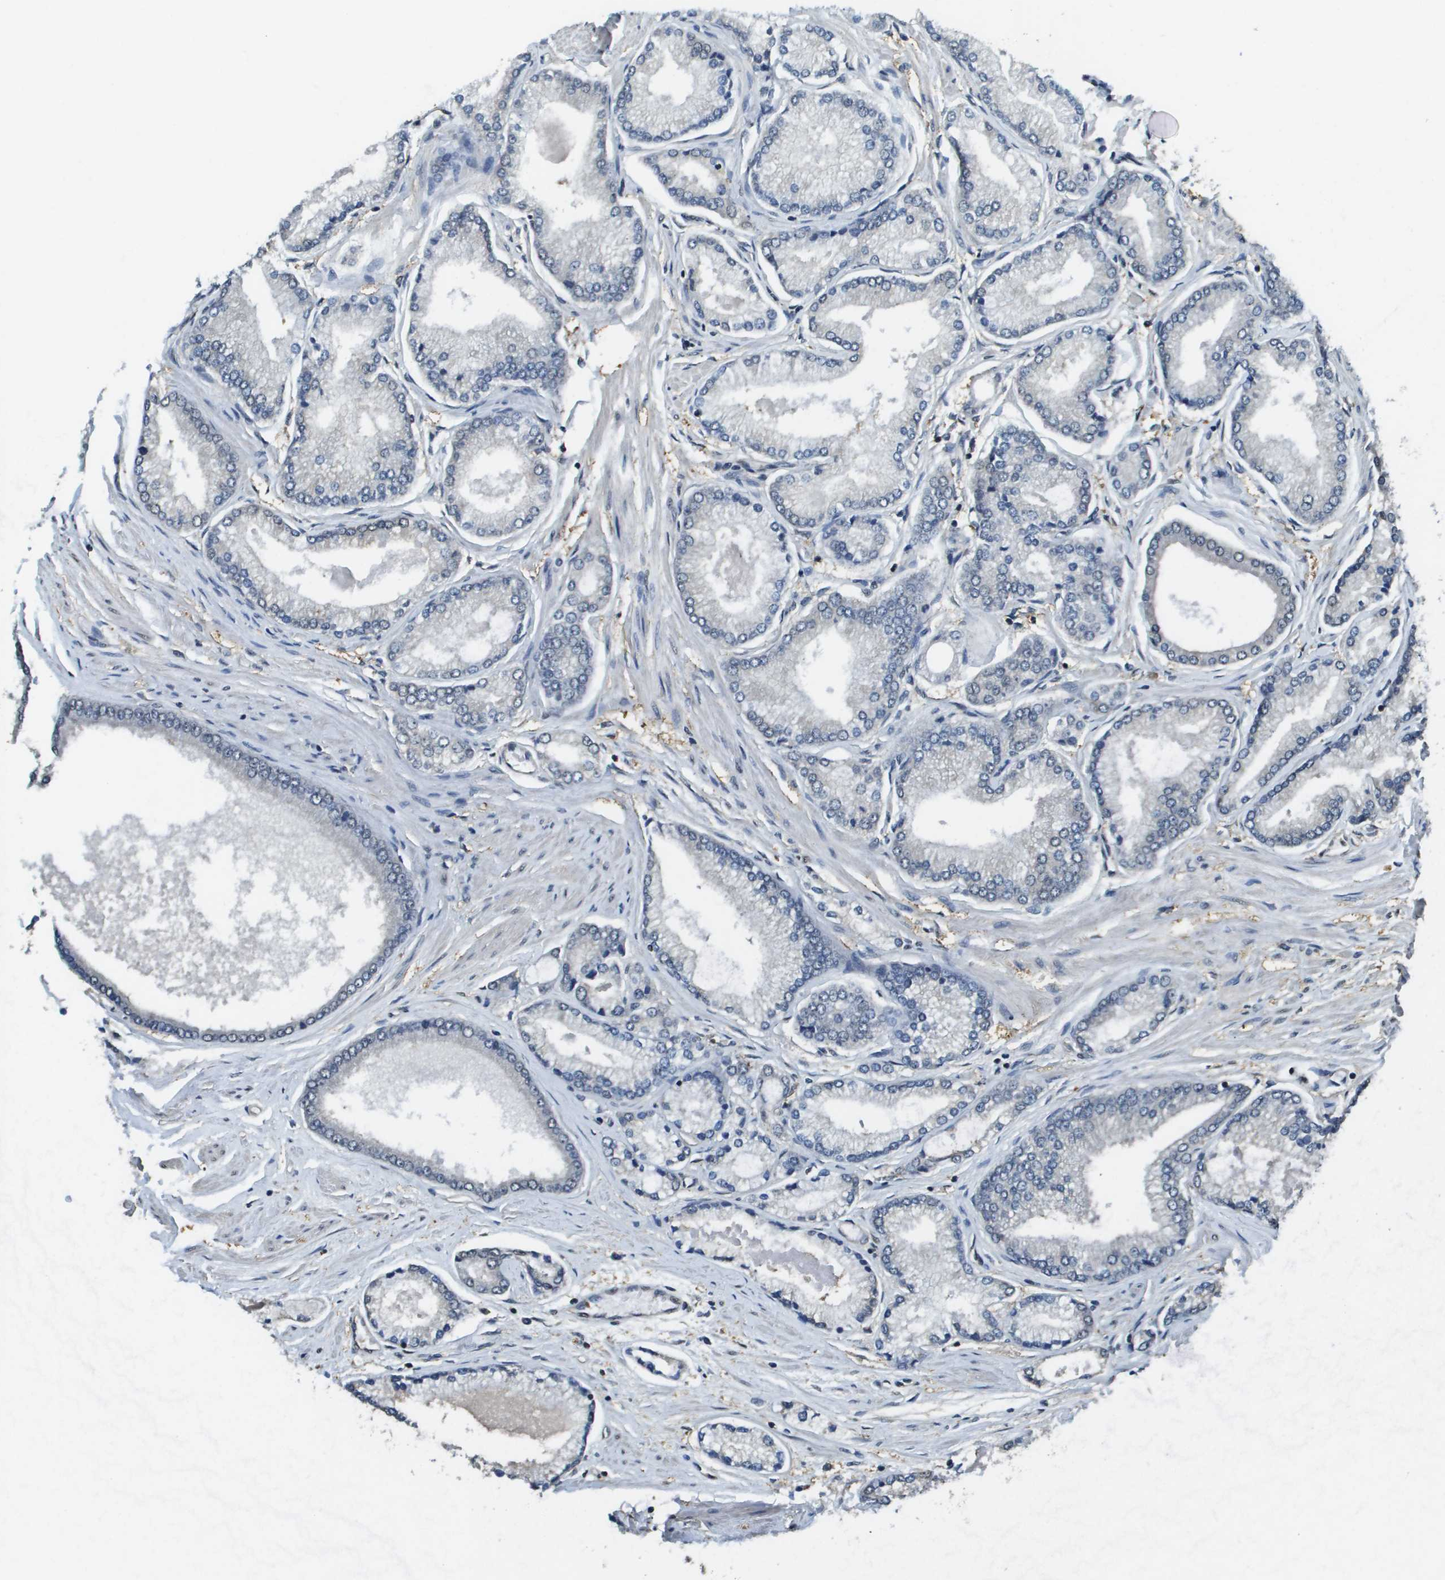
{"staining": {"intensity": "negative", "quantity": "none", "location": "none"}, "tissue": "prostate cancer", "cell_type": "Tumor cells", "image_type": "cancer", "snomed": [{"axis": "morphology", "description": "Adenocarcinoma, High grade"}, {"axis": "topography", "description": "Prostate"}], "caption": "This is an immunohistochemistry photomicrograph of prostate high-grade adenocarcinoma. There is no expression in tumor cells.", "gene": "SP100", "patient": {"sex": "male", "age": 61}}